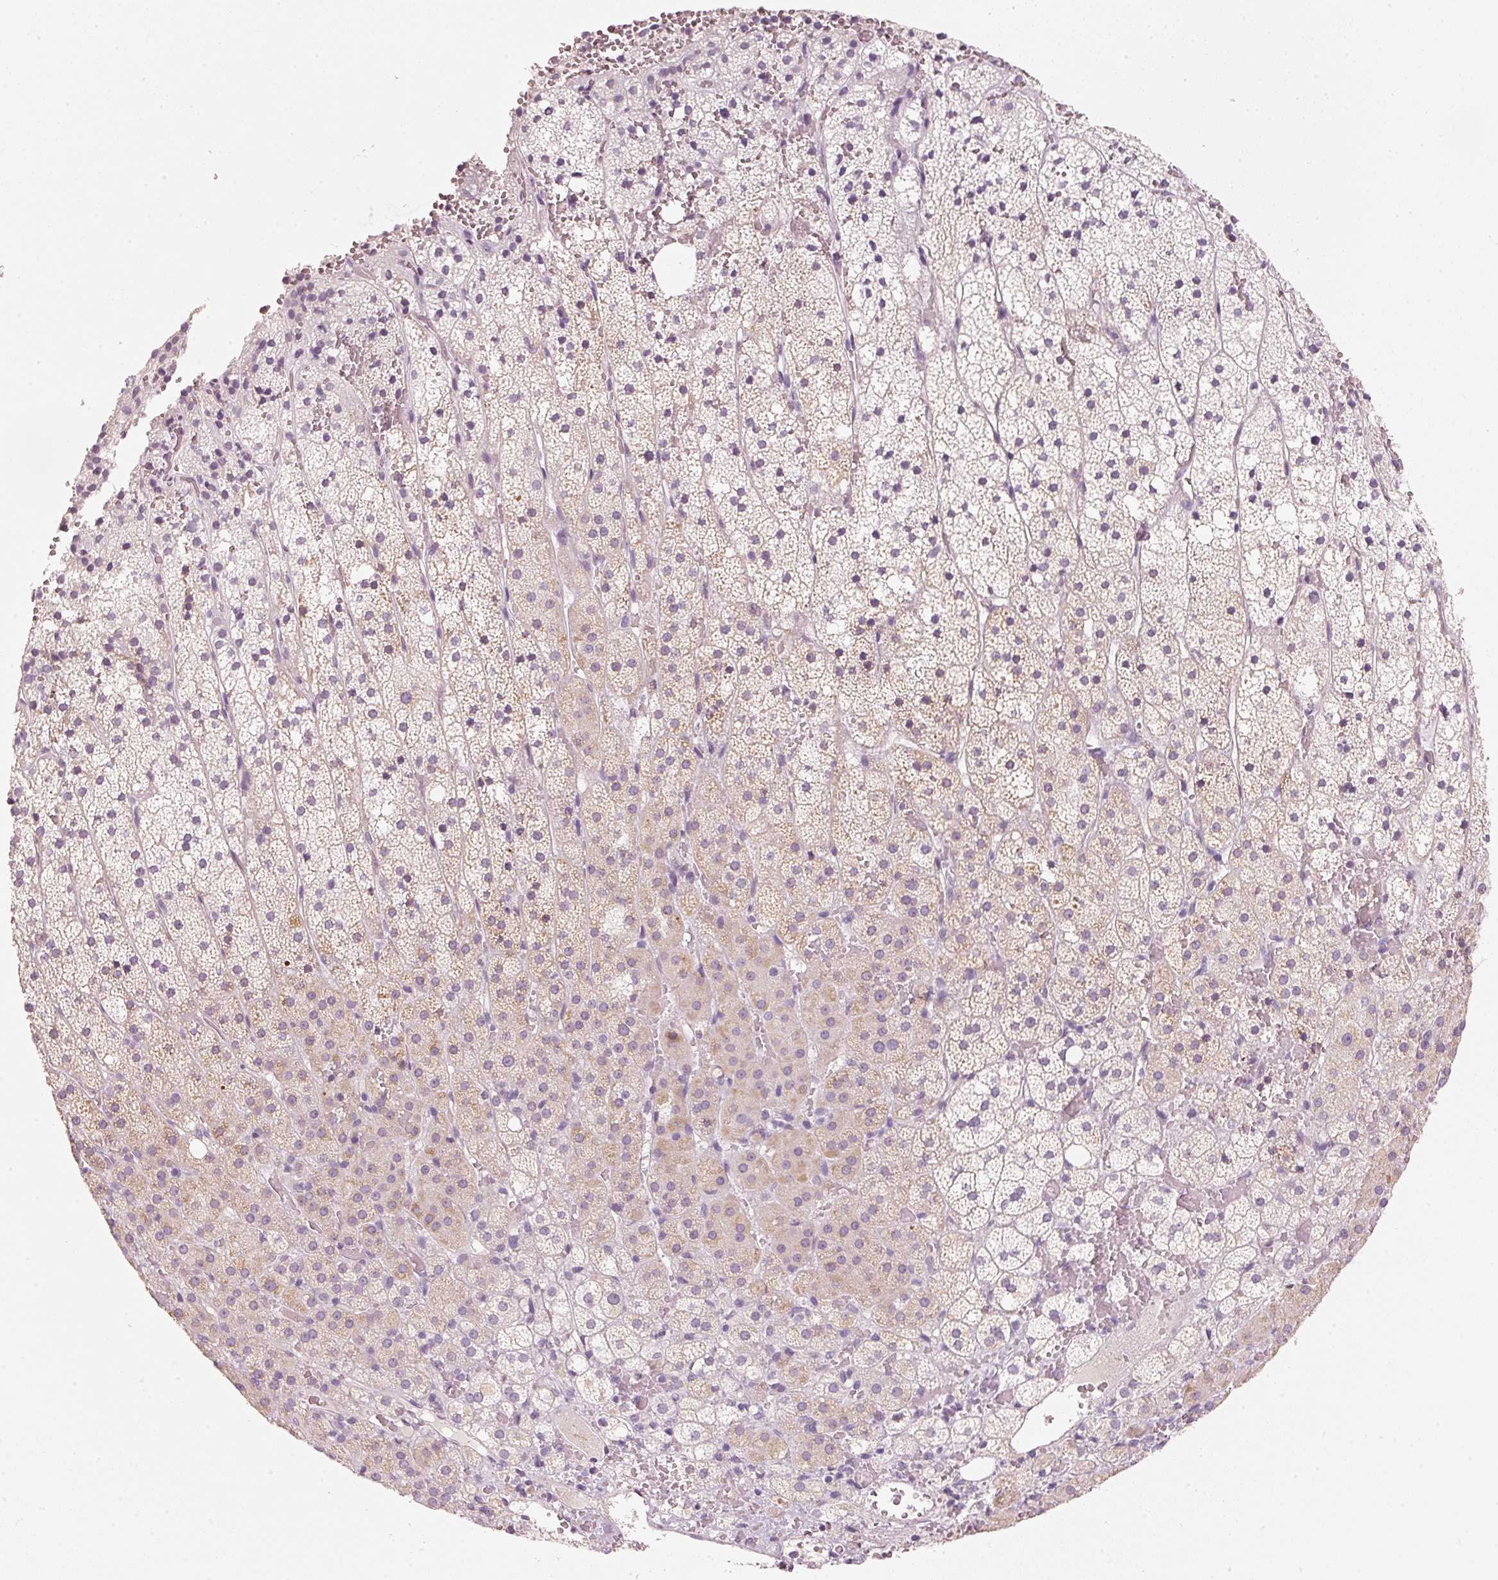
{"staining": {"intensity": "weak", "quantity": "25%-75%", "location": "cytoplasmic/membranous"}, "tissue": "adrenal gland", "cell_type": "Glandular cells", "image_type": "normal", "snomed": [{"axis": "morphology", "description": "Normal tissue, NOS"}, {"axis": "topography", "description": "Adrenal gland"}], "caption": "Immunohistochemical staining of normal human adrenal gland exhibits low levels of weak cytoplasmic/membranous expression in about 25%-75% of glandular cells. (brown staining indicates protein expression, while blue staining denotes nuclei).", "gene": "STEAP1", "patient": {"sex": "male", "age": 53}}